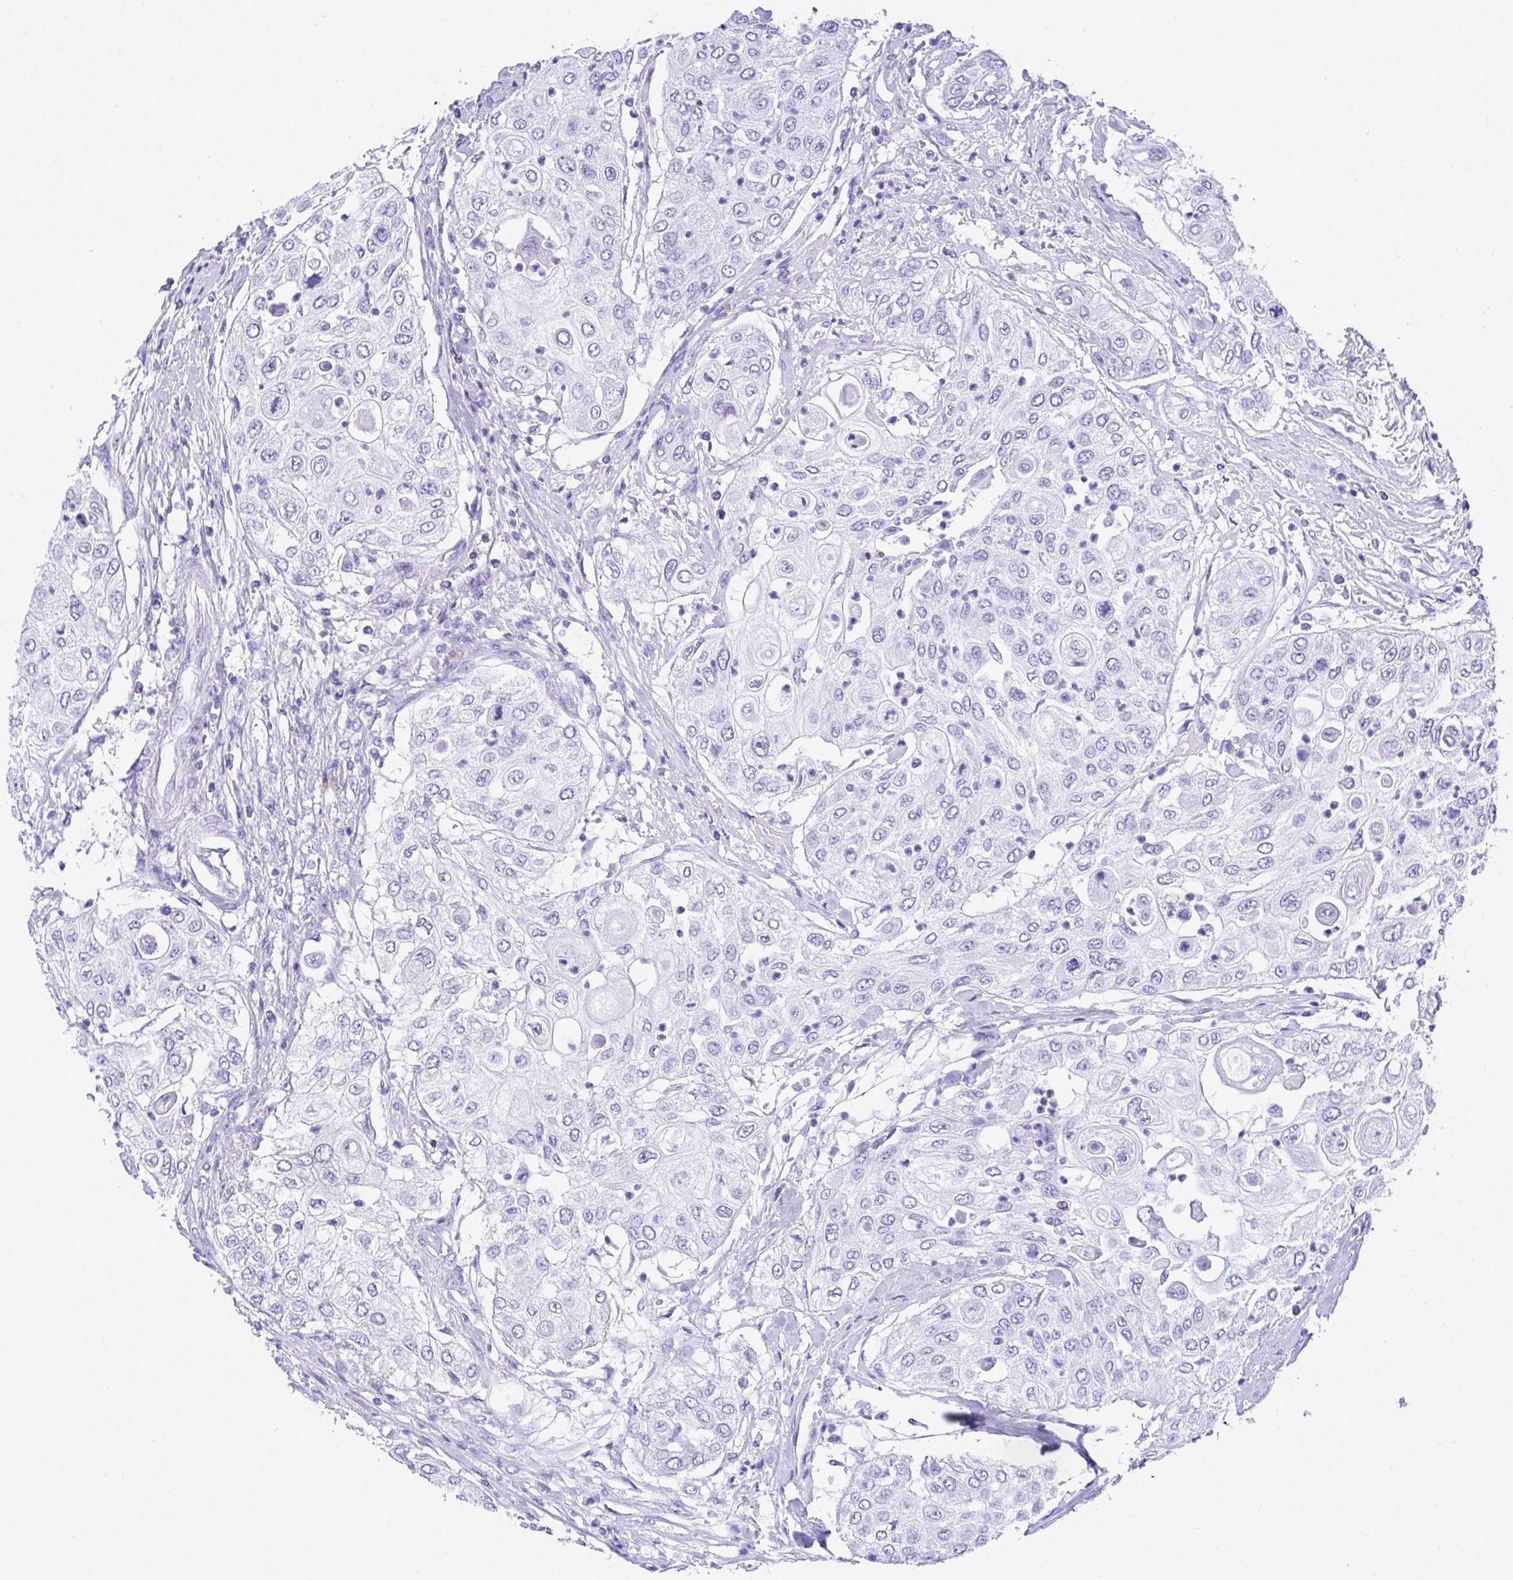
{"staining": {"intensity": "negative", "quantity": "none", "location": "none"}, "tissue": "urothelial cancer", "cell_type": "Tumor cells", "image_type": "cancer", "snomed": [{"axis": "morphology", "description": "Urothelial carcinoma, High grade"}, {"axis": "topography", "description": "Urinary bladder"}], "caption": "Tumor cells show no significant positivity in urothelial cancer. The staining was performed using DAB (3,3'-diaminobenzidine) to visualize the protein expression in brown, while the nuclei were stained in blue with hematoxylin (Magnification: 20x).", "gene": "BEST4", "patient": {"sex": "female", "age": 79}}